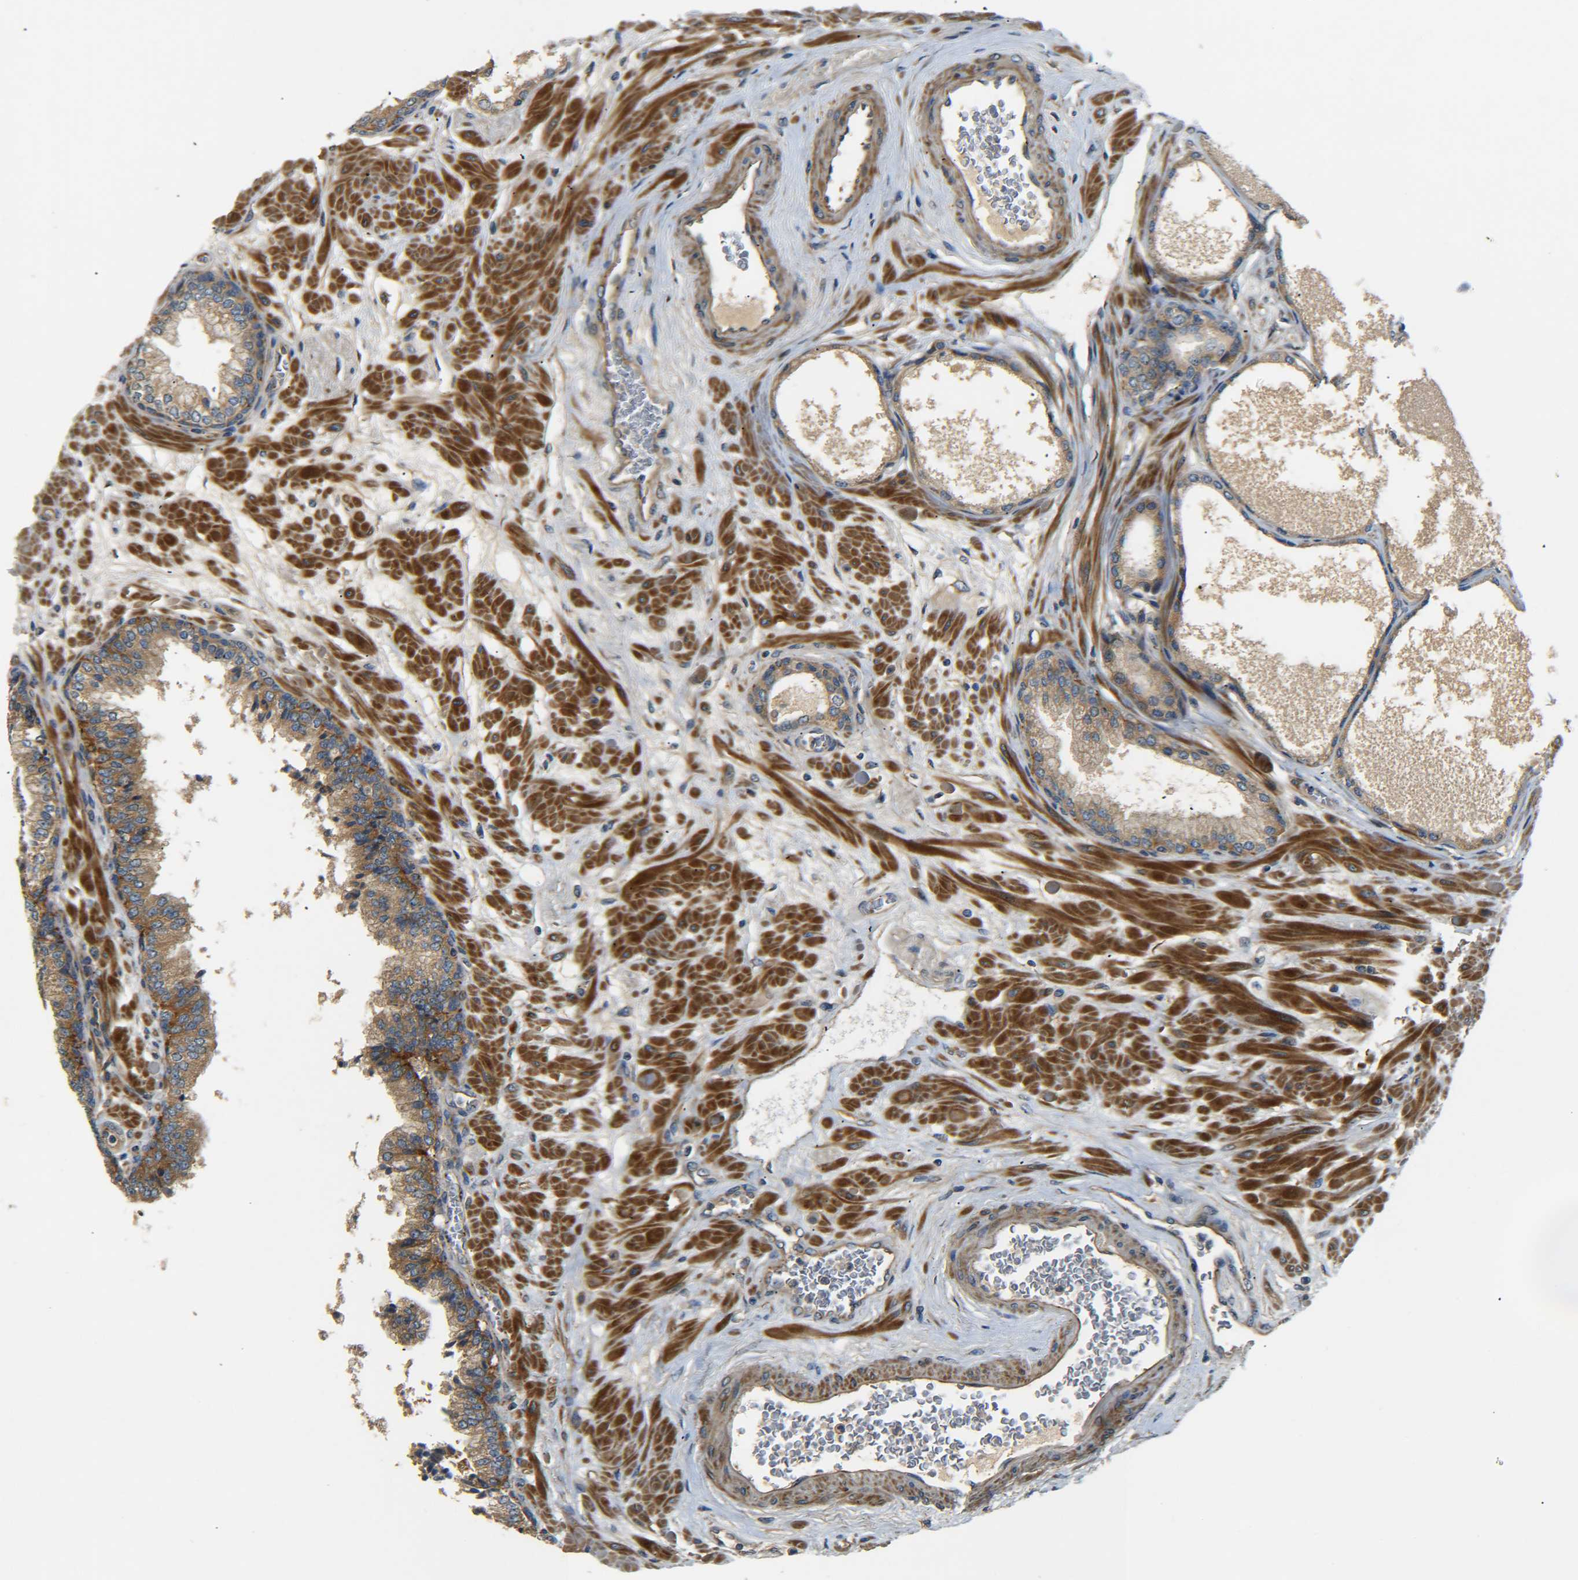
{"staining": {"intensity": "moderate", "quantity": ">75%", "location": "cytoplasmic/membranous"}, "tissue": "prostate", "cell_type": "Glandular cells", "image_type": "normal", "snomed": [{"axis": "morphology", "description": "Normal tissue, NOS"}, {"axis": "morphology", "description": "Urothelial carcinoma, Low grade"}, {"axis": "topography", "description": "Urinary bladder"}, {"axis": "topography", "description": "Prostate"}], "caption": "The histopathology image shows immunohistochemical staining of unremarkable prostate. There is moderate cytoplasmic/membranous positivity is seen in about >75% of glandular cells. The staining was performed using DAB (3,3'-diaminobenzidine) to visualize the protein expression in brown, while the nuclei were stained in blue with hematoxylin (Magnification: 20x).", "gene": "LRCH3", "patient": {"sex": "male", "age": 60}}